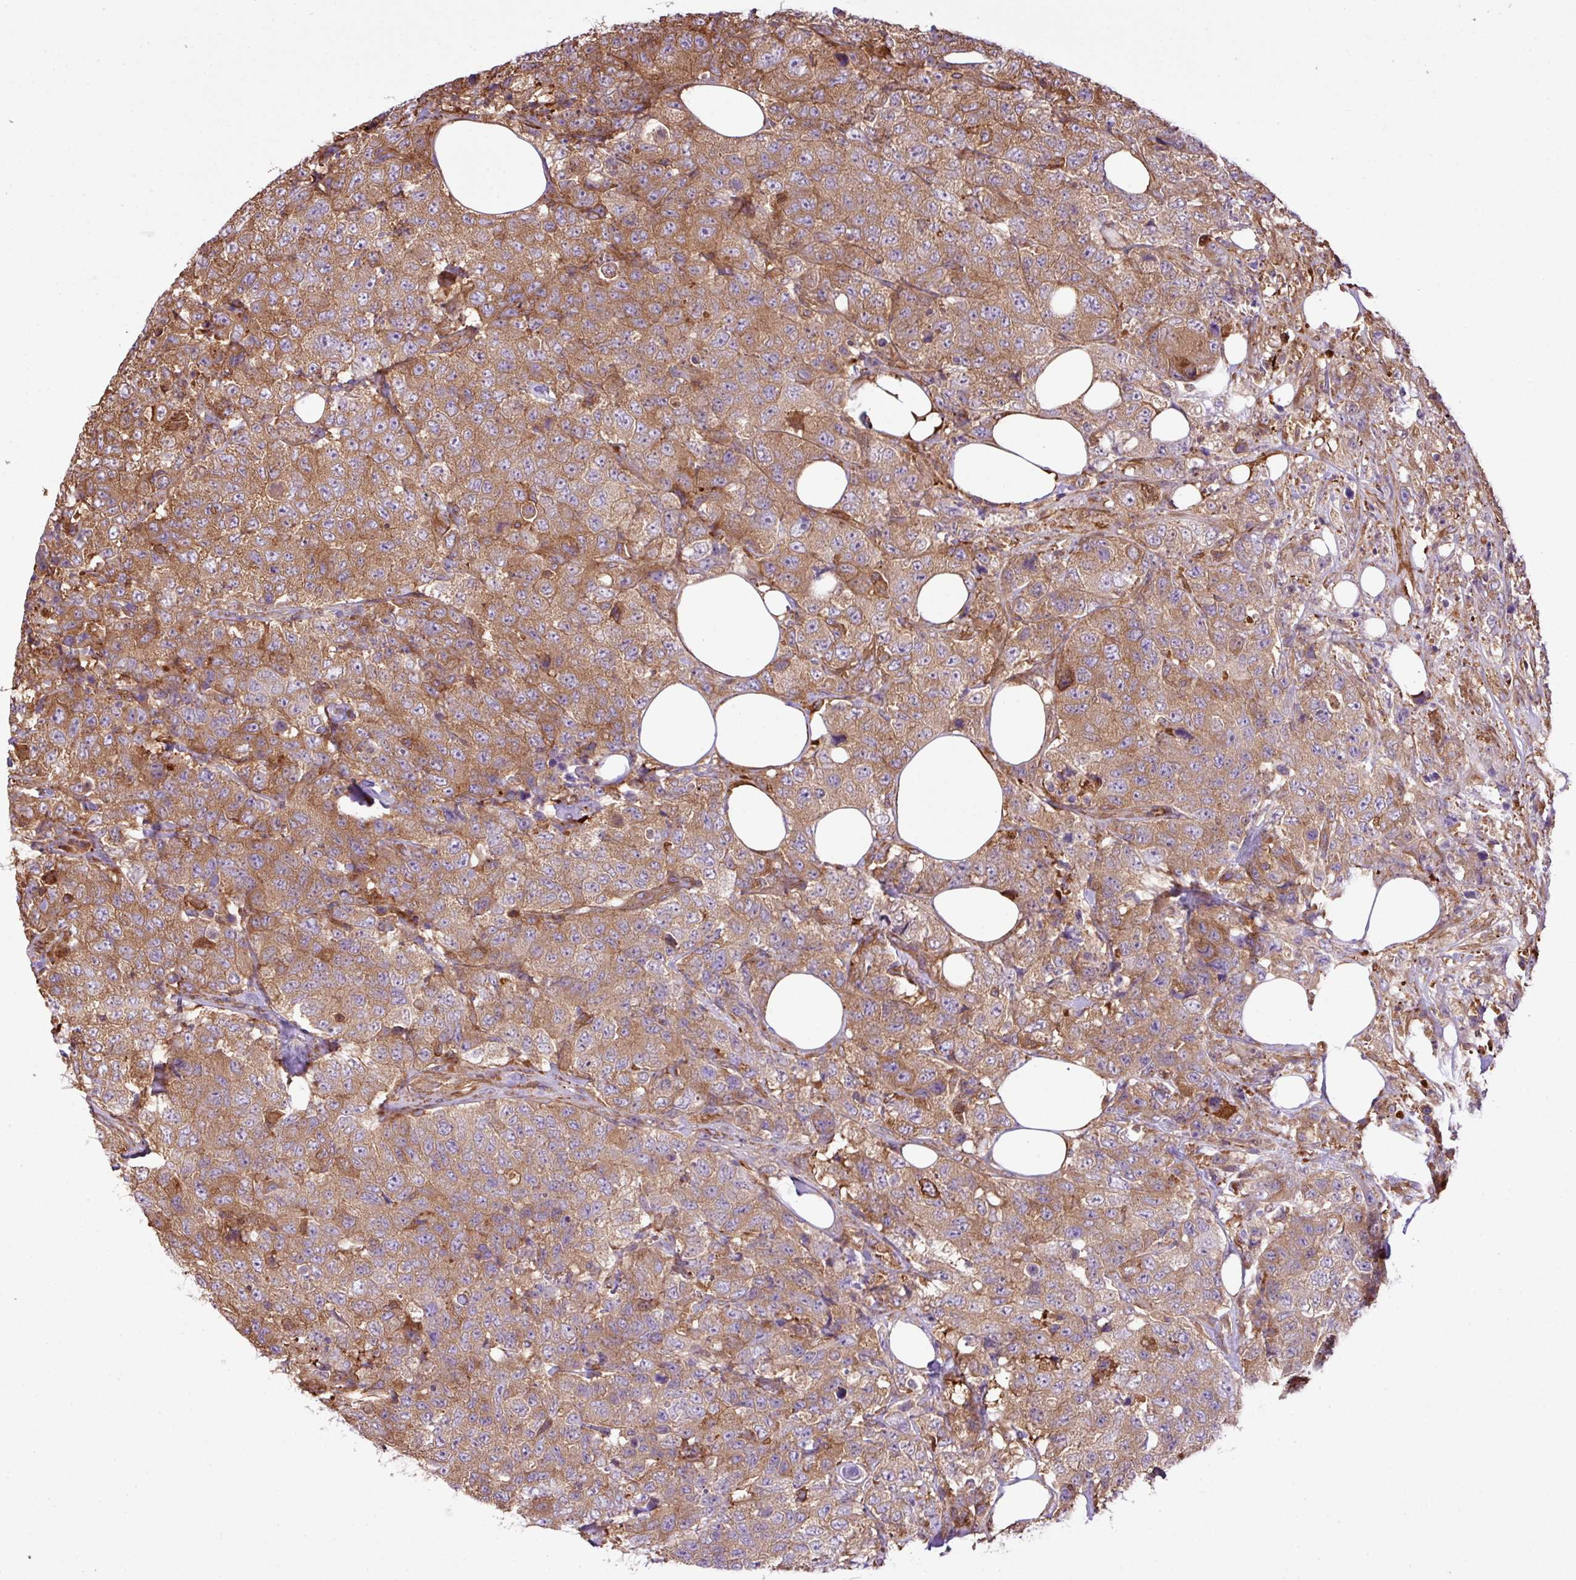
{"staining": {"intensity": "strong", "quantity": ">75%", "location": "cytoplasmic/membranous"}, "tissue": "urothelial cancer", "cell_type": "Tumor cells", "image_type": "cancer", "snomed": [{"axis": "morphology", "description": "Urothelial carcinoma, High grade"}, {"axis": "topography", "description": "Urinary bladder"}], "caption": "High-grade urothelial carcinoma tissue reveals strong cytoplasmic/membranous expression in about >75% of tumor cells The protein of interest is shown in brown color, while the nuclei are stained blue.", "gene": "PGAP6", "patient": {"sex": "female", "age": 78}}